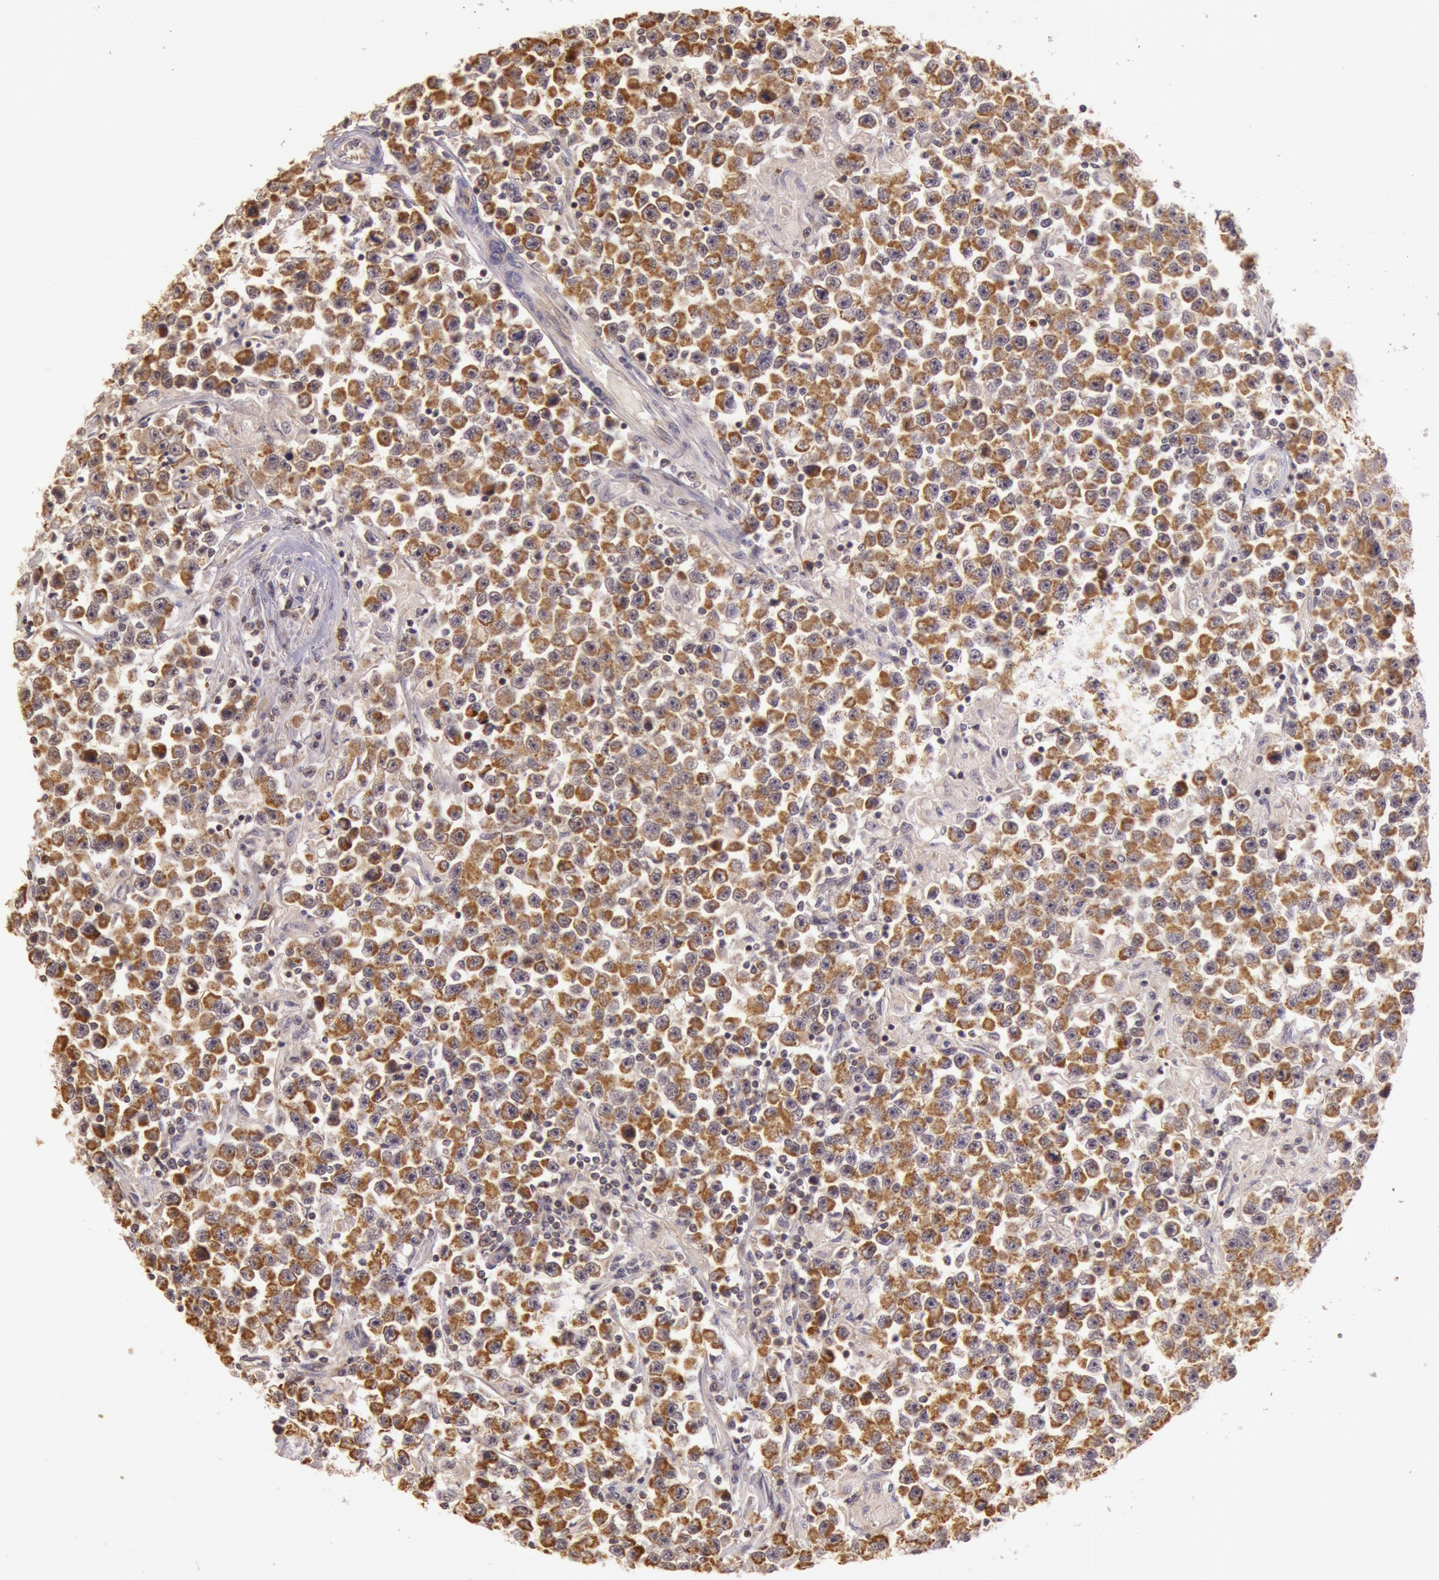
{"staining": {"intensity": "strong", "quantity": ">75%", "location": "cytoplasmic/membranous"}, "tissue": "testis cancer", "cell_type": "Tumor cells", "image_type": "cancer", "snomed": [{"axis": "morphology", "description": "Seminoma, NOS"}, {"axis": "topography", "description": "Testis"}], "caption": "A high-resolution micrograph shows immunohistochemistry staining of testis seminoma, which displays strong cytoplasmic/membranous staining in about >75% of tumor cells.", "gene": "CDK16", "patient": {"sex": "male", "age": 33}}